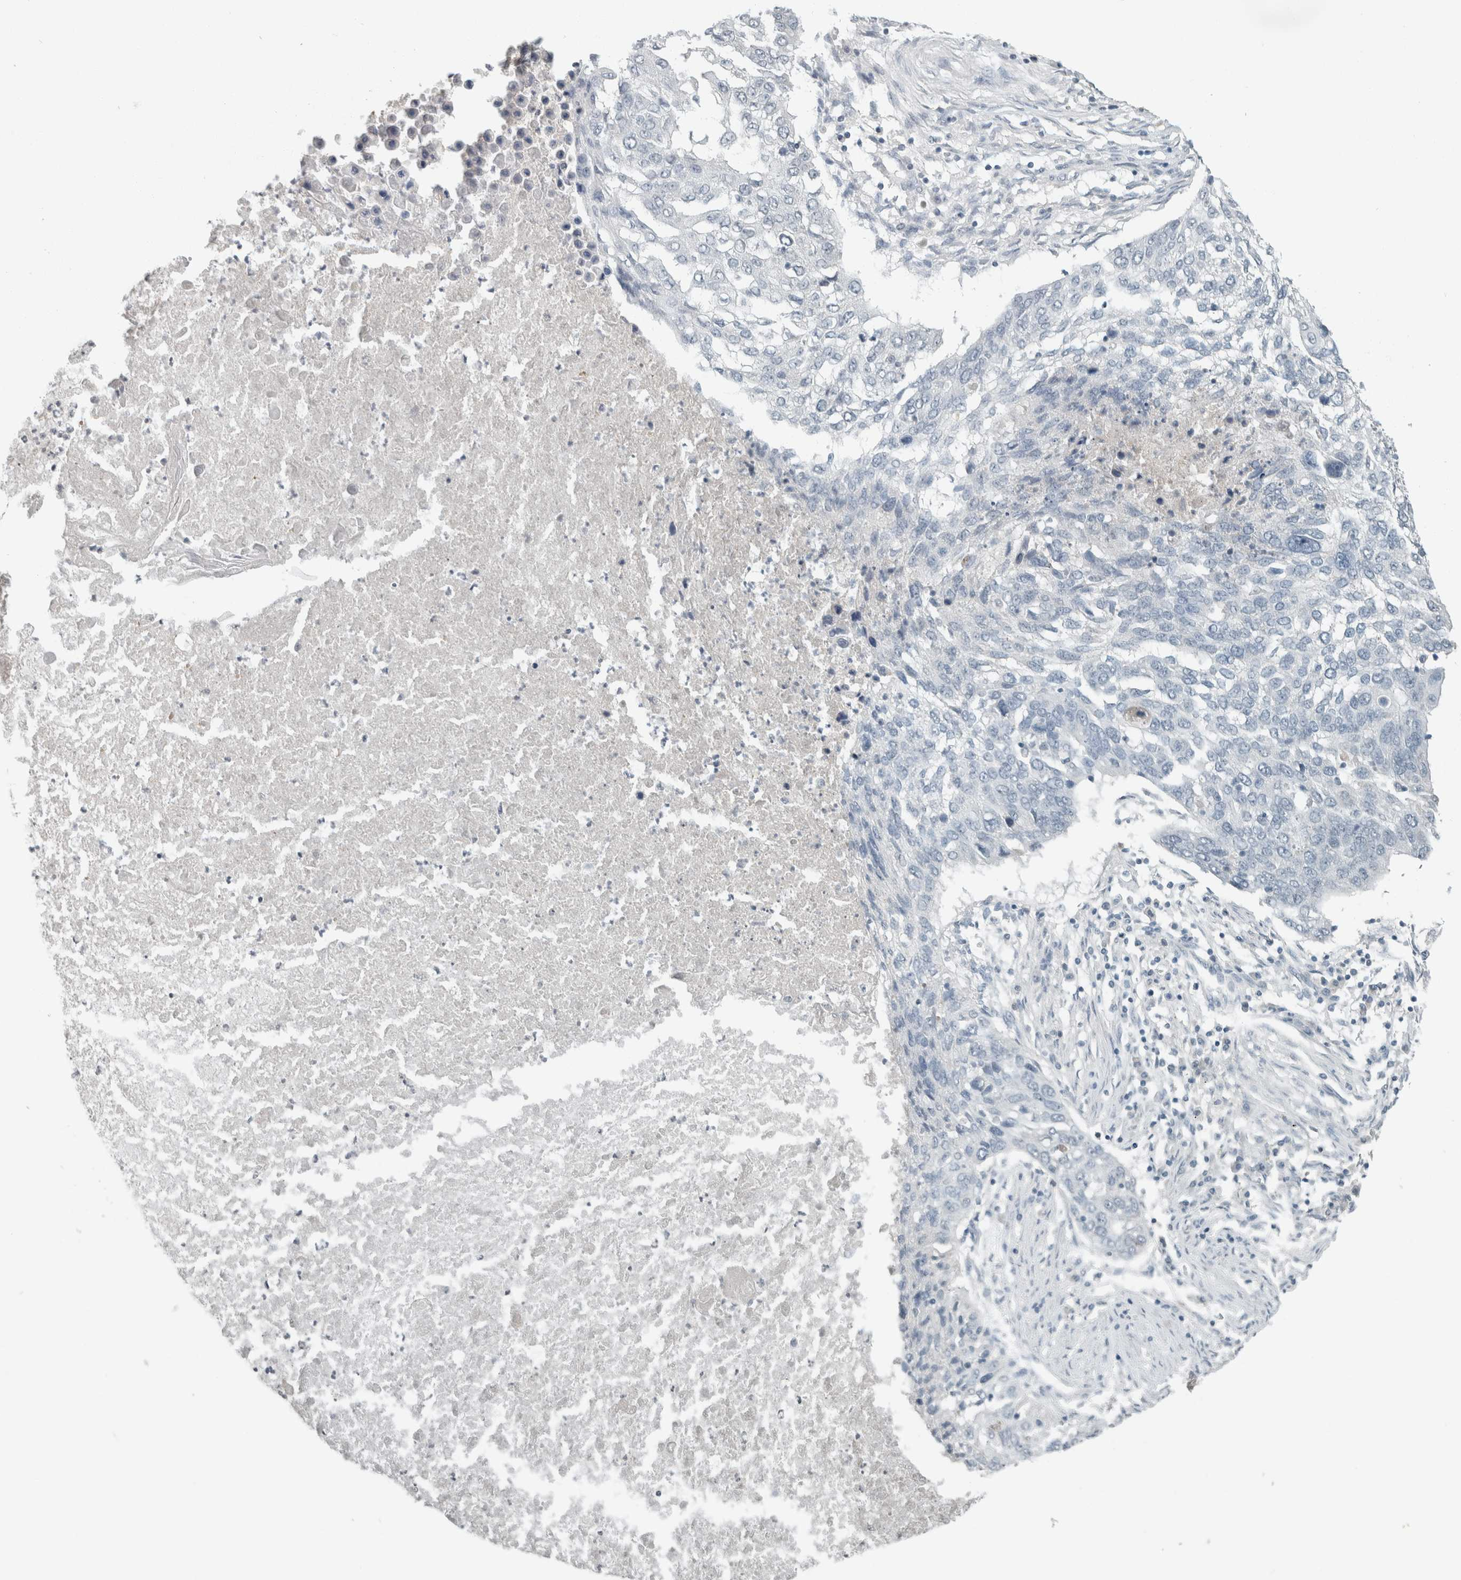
{"staining": {"intensity": "negative", "quantity": "none", "location": "none"}, "tissue": "lung cancer", "cell_type": "Tumor cells", "image_type": "cancer", "snomed": [{"axis": "morphology", "description": "Squamous cell carcinoma, NOS"}, {"axis": "topography", "description": "Lung"}], "caption": "IHC image of human lung cancer stained for a protein (brown), which exhibits no staining in tumor cells.", "gene": "TRIT1", "patient": {"sex": "female", "age": 63}}